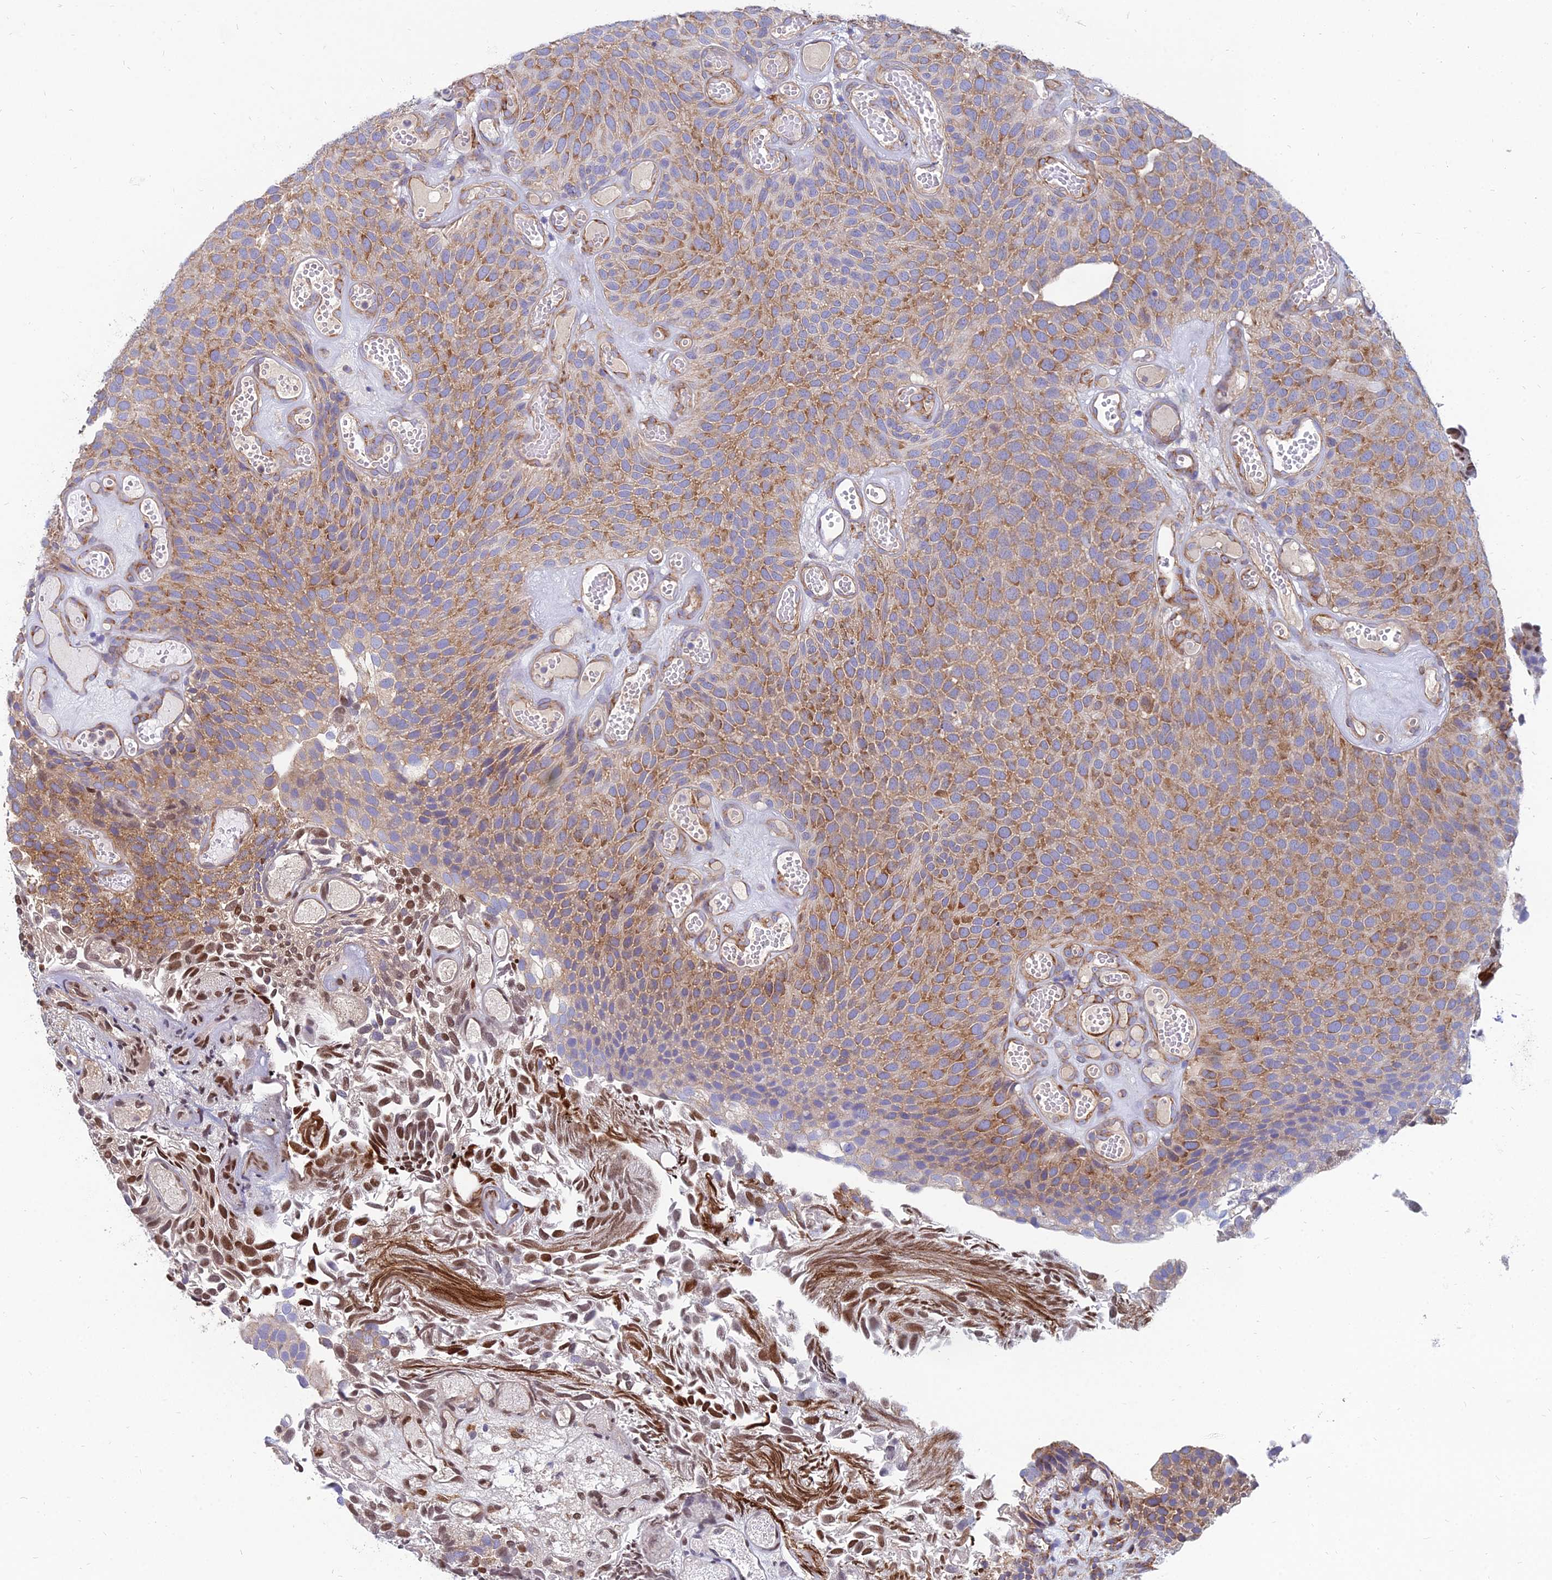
{"staining": {"intensity": "moderate", "quantity": ">75%", "location": "cytoplasmic/membranous,nuclear"}, "tissue": "urothelial cancer", "cell_type": "Tumor cells", "image_type": "cancer", "snomed": [{"axis": "morphology", "description": "Urothelial carcinoma, Low grade"}, {"axis": "topography", "description": "Urinary bladder"}], "caption": "An image showing moderate cytoplasmic/membranous and nuclear expression in approximately >75% of tumor cells in urothelial carcinoma (low-grade), as visualized by brown immunohistochemical staining.", "gene": "TXLNA", "patient": {"sex": "male", "age": 89}}